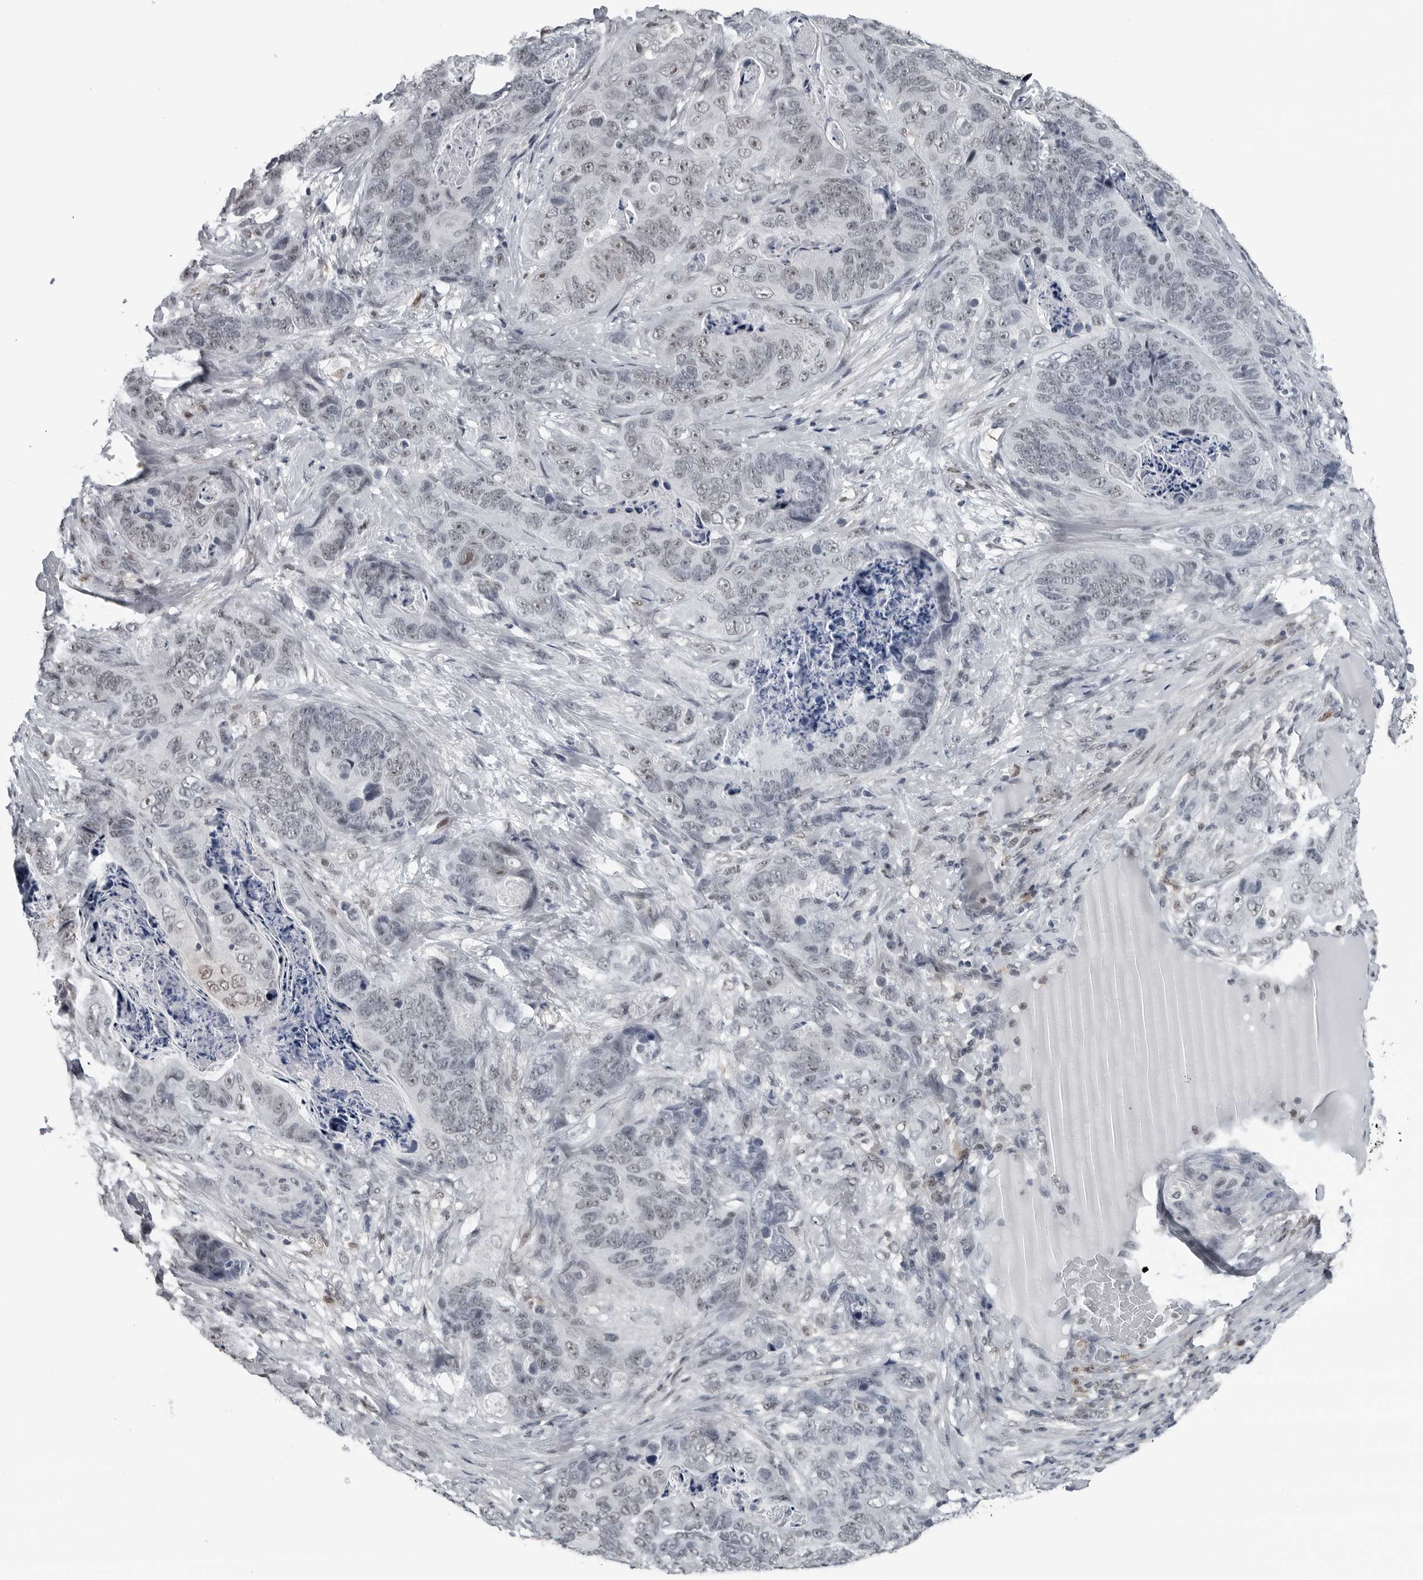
{"staining": {"intensity": "negative", "quantity": "none", "location": "none"}, "tissue": "stomach cancer", "cell_type": "Tumor cells", "image_type": "cancer", "snomed": [{"axis": "morphology", "description": "Normal tissue, NOS"}, {"axis": "morphology", "description": "Adenocarcinoma, NOS"}, {"axis": "topography", "description": "Stomach"}], "caption": "An IHC image of adenocarcinoma (stomach) is shown. There is no staining in tumor cells of adenocarcinoma (stomach). Nuclei are stained in blue.", "gene": "AKR1A1", "patient": {"sex": "female", "age": 89}}